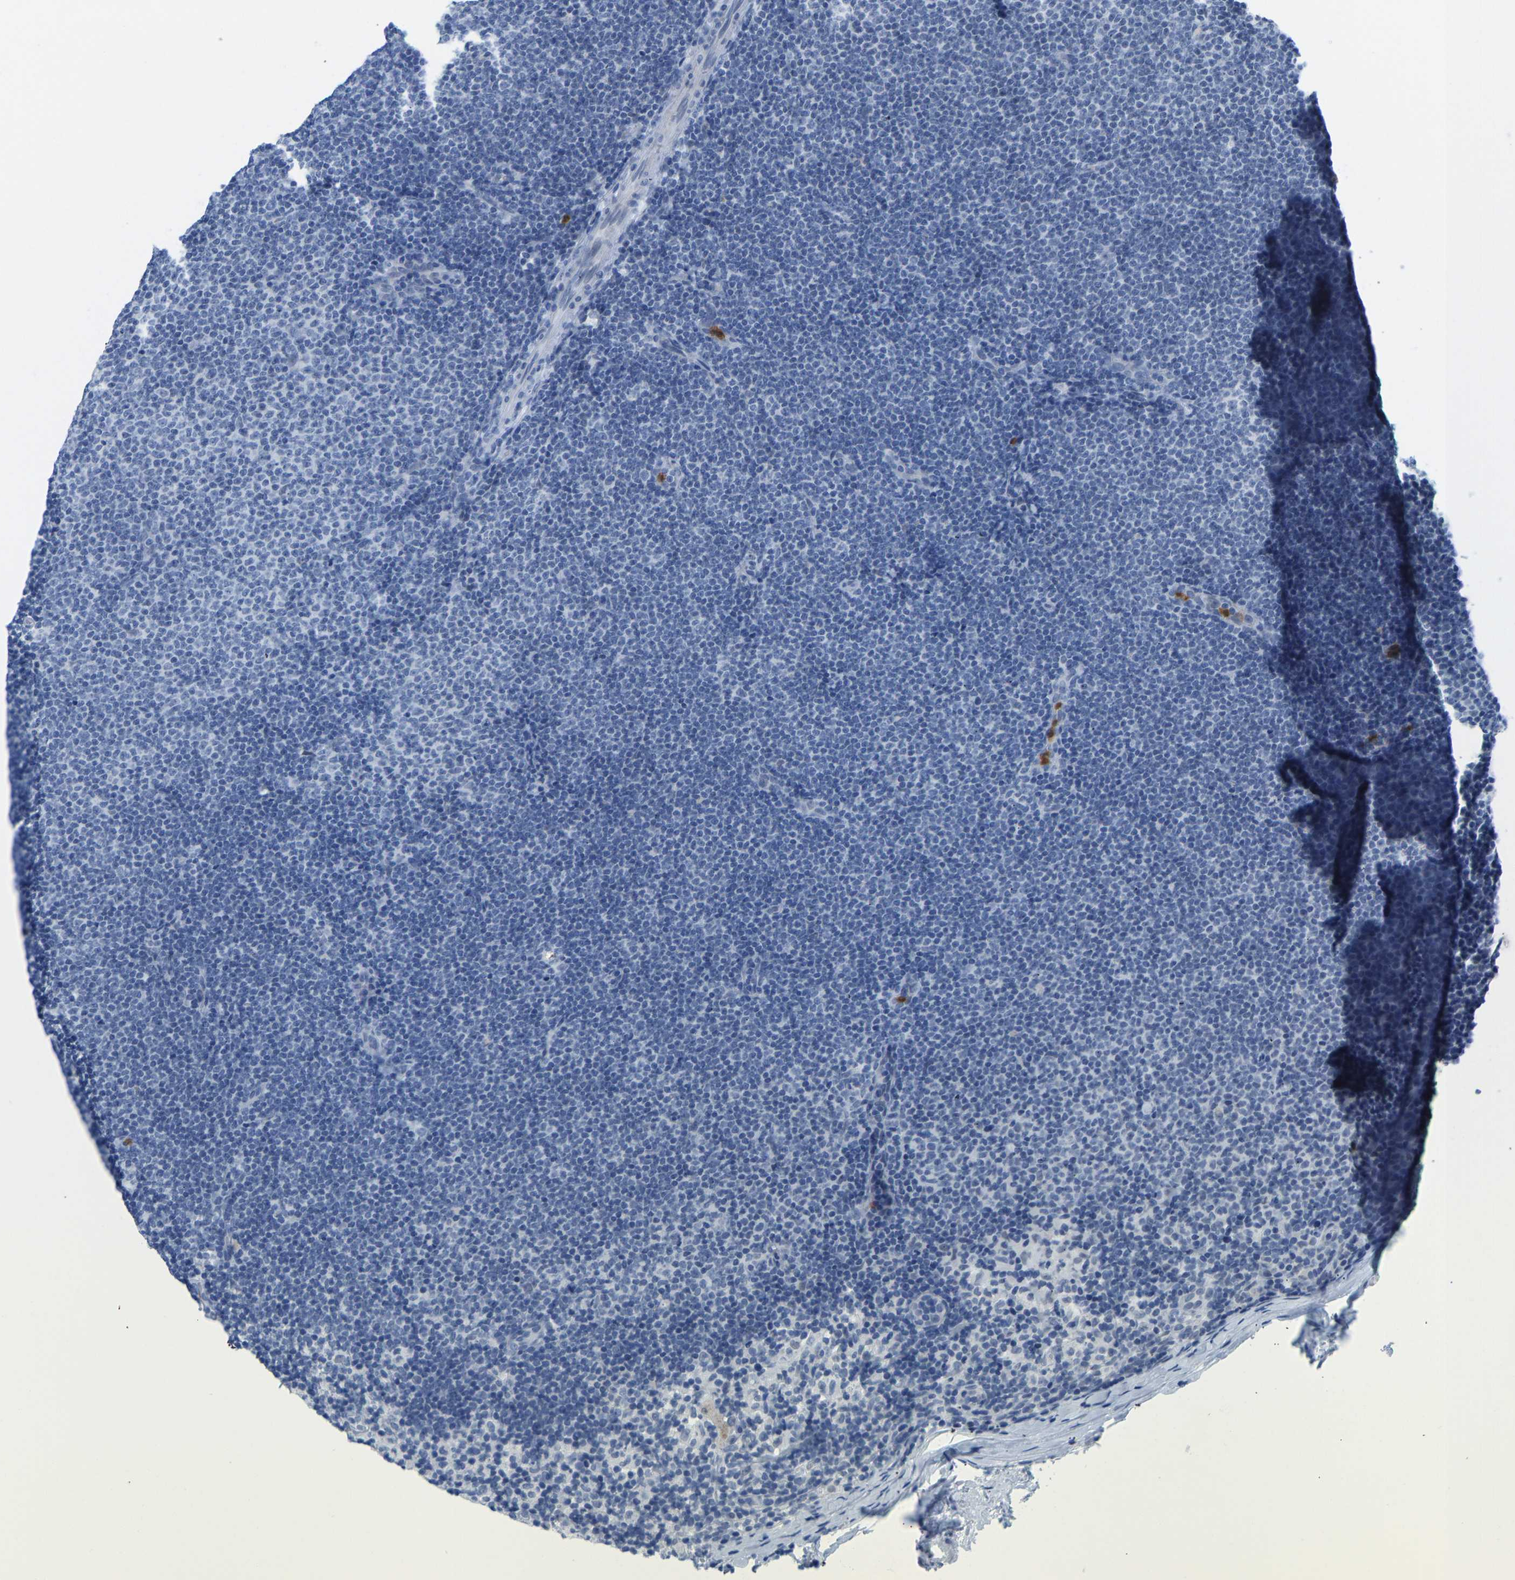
{"staining": {"intensity": "negative", "quantity": "none", "location": "none"}, "tissue": "lymphoma", "cell_type": "Tumor cells", "image_type": "cancer", "snomed": [{"axis": "morphology", "description": "Malignant lymphoma, non-Hodgkin's type, Low grade"}, {"axis": "topography", "description": "Lymph node"}], "caption": "An immunohistochemistry histopathology image of low-grade malignant lymphoma, non-Hodgkin's type is shown. There is no staining in tumor cells of low-grade malignant lymphoma, non-Hodgkin's type. (Immunohistochemistry (ihc), brightfield microscopy, high magnification).", "gene": "TXNDC2", "patient": {"sex": "female", "age": 53}}